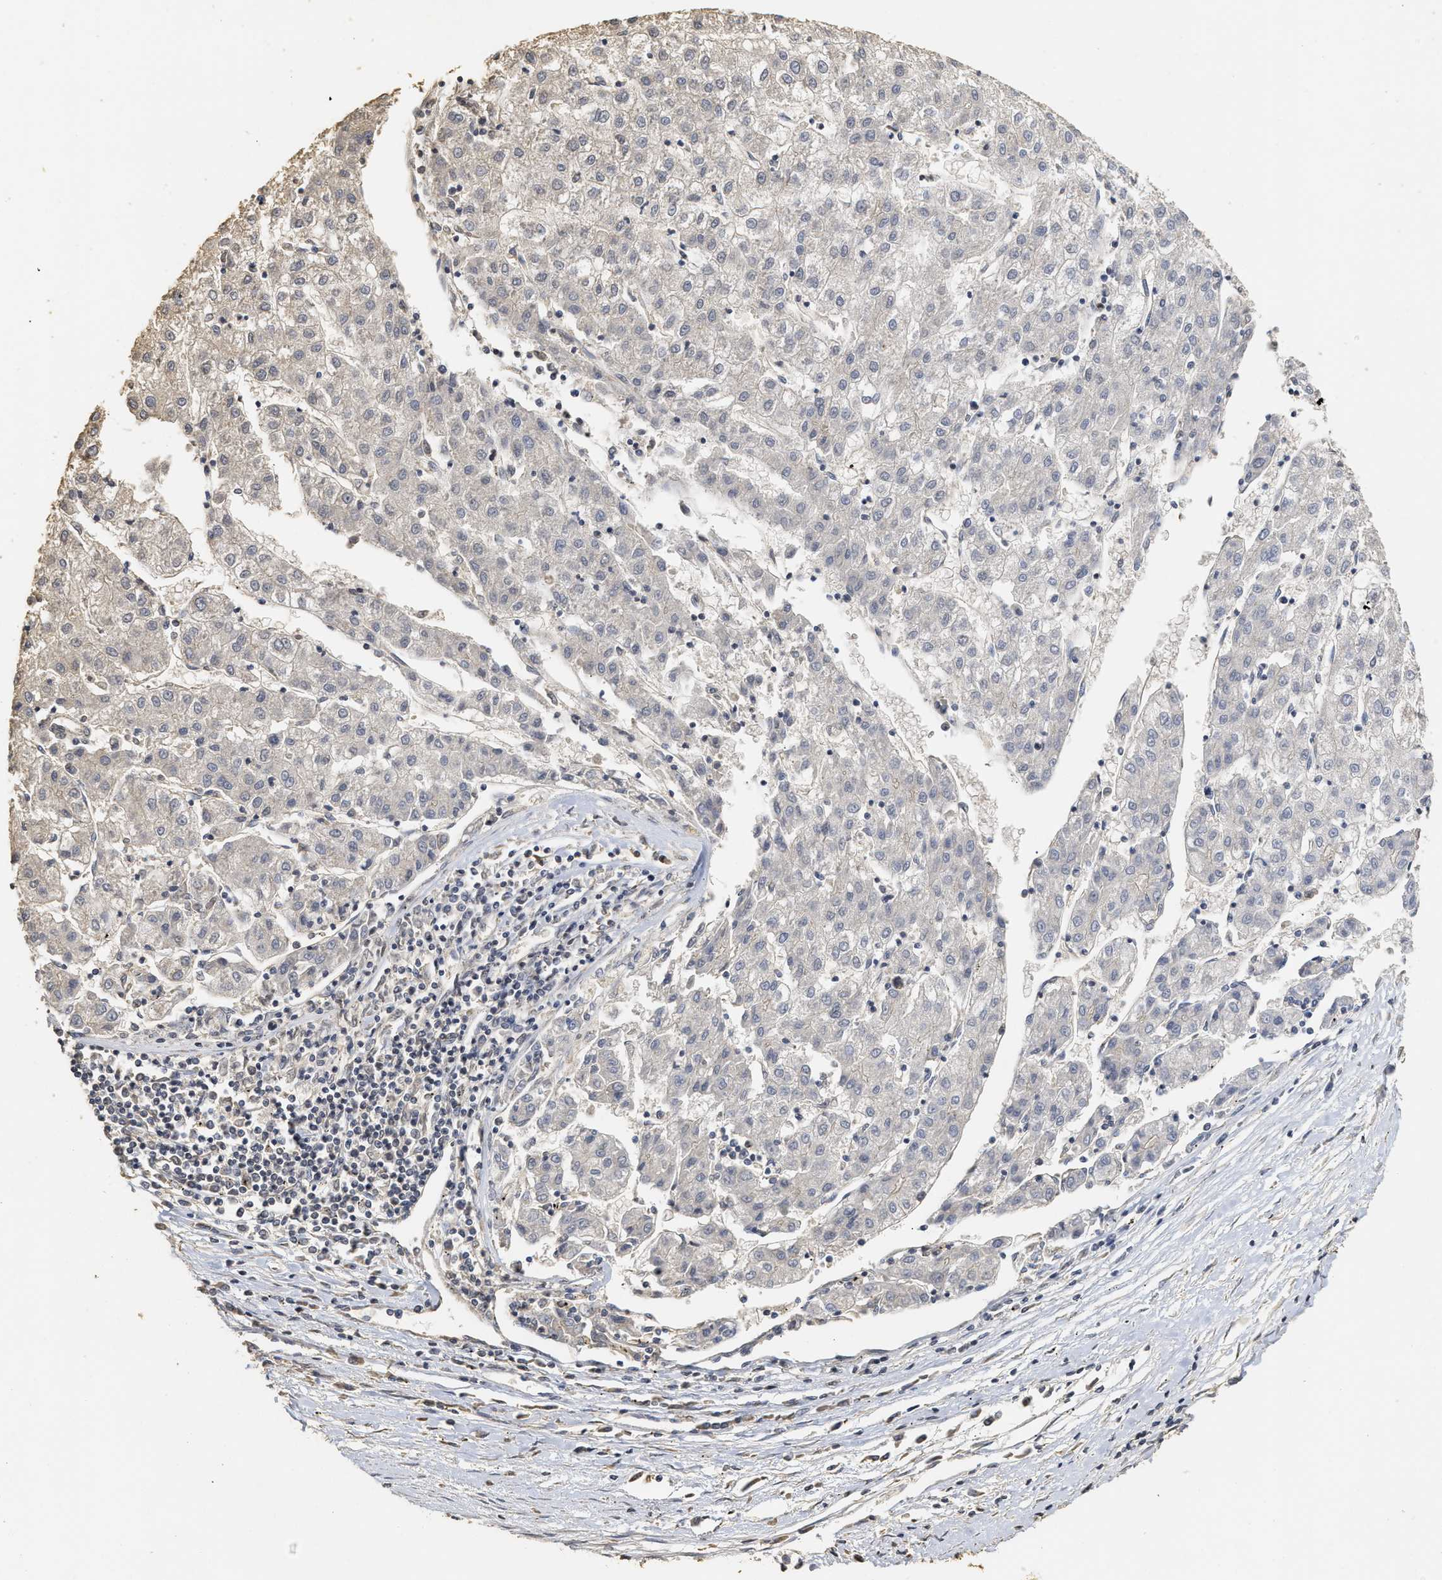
{"staining": {"intensity": "negative", "quantity": "none", "location": "none"}, "tissue": "liver cancer", "cell_type": "Tumor cells", "image_type": "cancer", "snomed": [{"axis": "morphology", "description": "Carcinoma, Hepatocellular, NOS"}, {"axis": "topography", "description": "Liver"}], "caption": "Histopathology image shows no protein expression in tumor cells of liver cancer tissue.", "gene": "NAV1", "patient": {"sex": "male", "age": 72}}